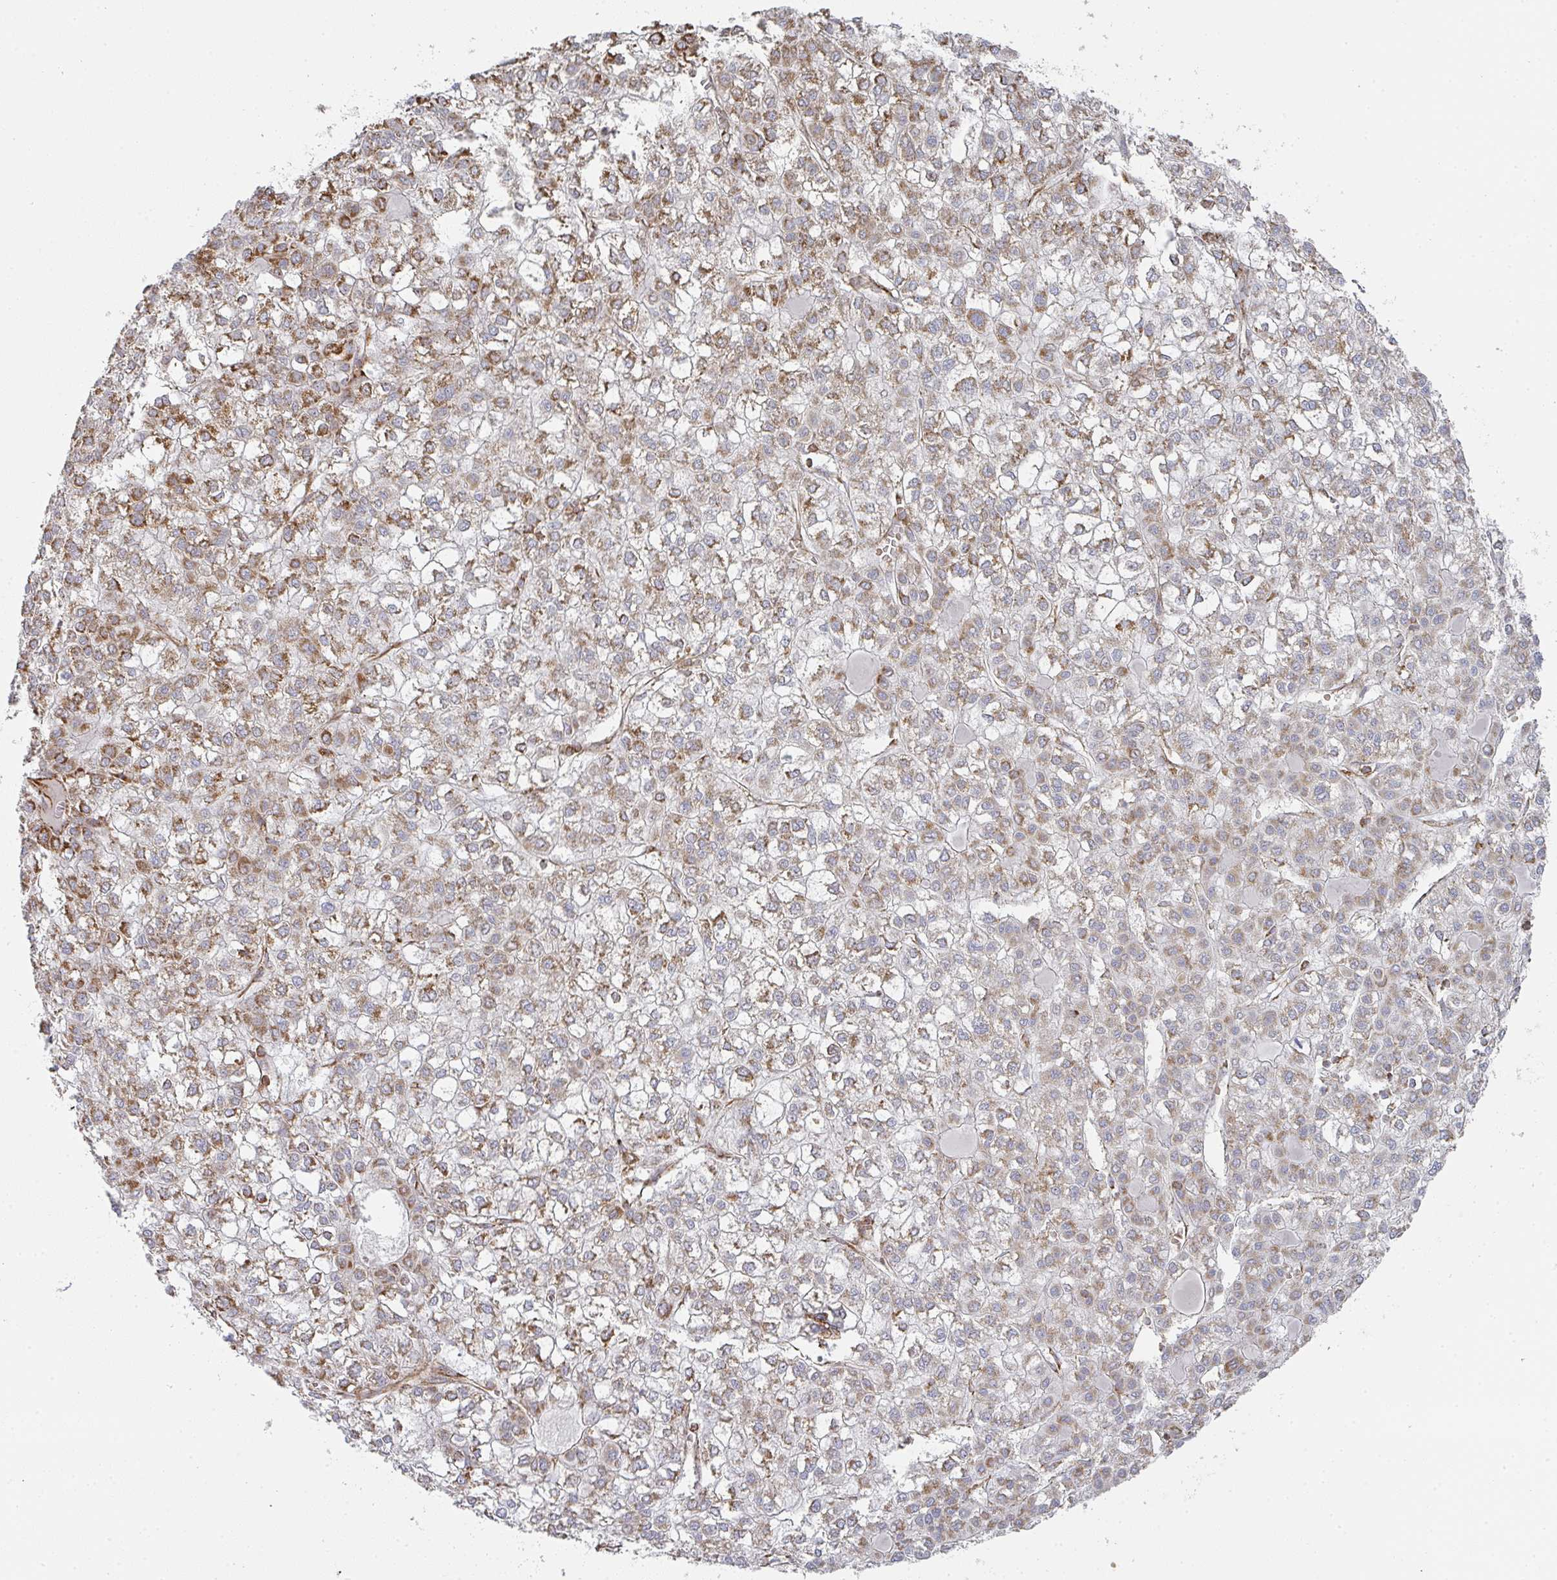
{"staining": {"intensity": "moderate", "quantity": "25%-75%", "location": "cytoplasmic/membranous"}, "tissue": "liver cancer", "cell_type": "Tumor cells", "image_type": "cancer", "snomed": [{"axis": "morphology", "description": "Carcinoma, Hepatocellular, NOS"}, {"axis": "topography", "description": "Liver"}], "caption": "A brown stain highlights moderate cytoplasmic/membranous expression of a protein in human liver hepatocellular carcinoma tumor cells. (Stains: DAB (3,3'-diaminobenzidine) in brown, nuclei in blue, Microscopy: brightfield microscopy at high magnification).", "gene": "ZNF526", "patient": {"sex": "female", "age": 43}}